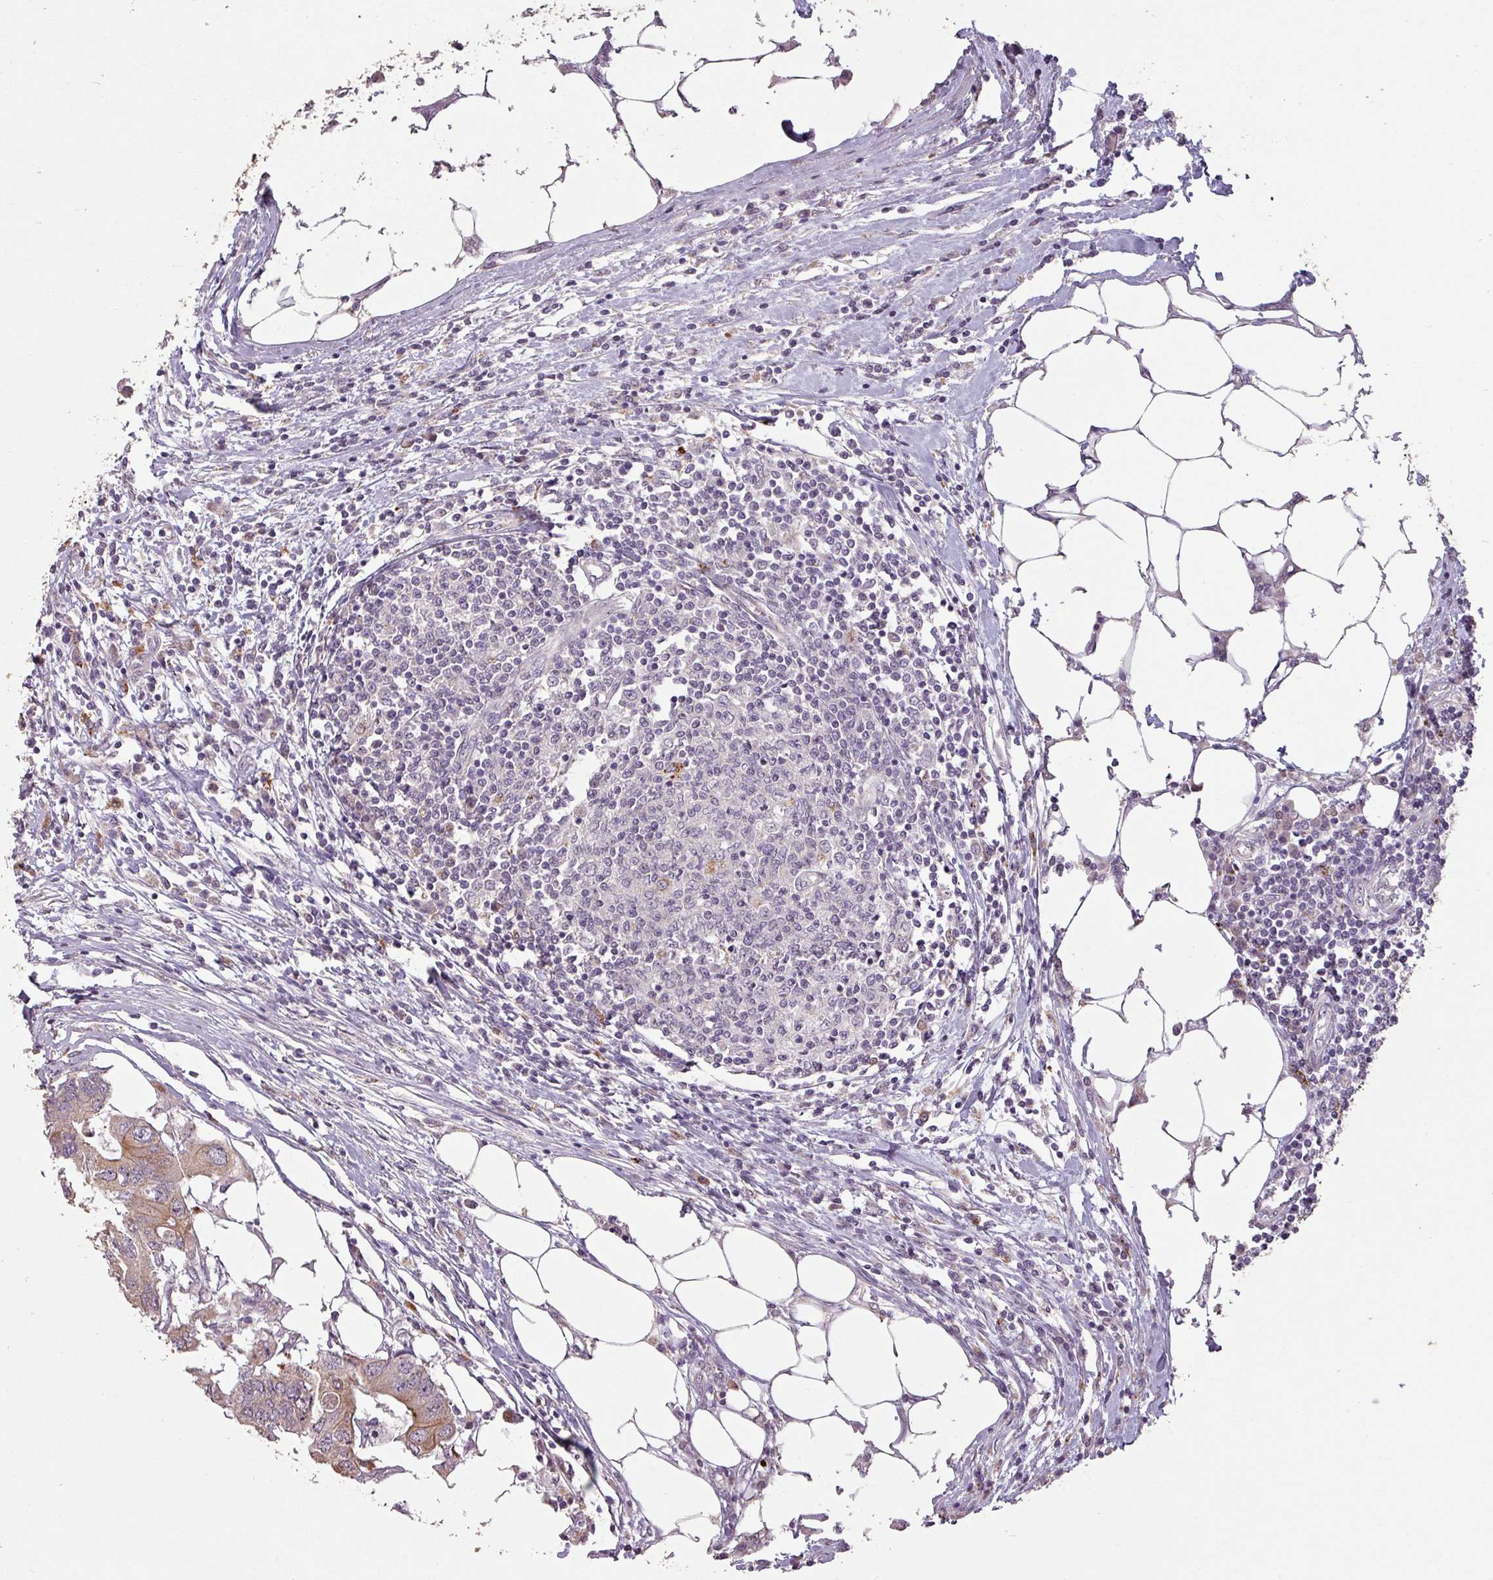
{"staining": {"intensity": "moderate", "quantity": "25%-75%", "location": "cytoplasmic/membranous"}, "tissue": "colorectal cancer", "cell_type": "Tumor cells", "image_type": "cancer", "snomed": [{"axis": "morphology", "description": "Adenocarcinoma, NOS"}, {"axis": "topography", "description": "Colon"}], "caption": "The photomicrograph exhibits staining of colorectal cancer, revealing moderate cytoplasmic/membranous protein expression (brown color) within tumor cells.", "gene": "LYPLA1", "patient": {"sex": "male", "age": 71}}